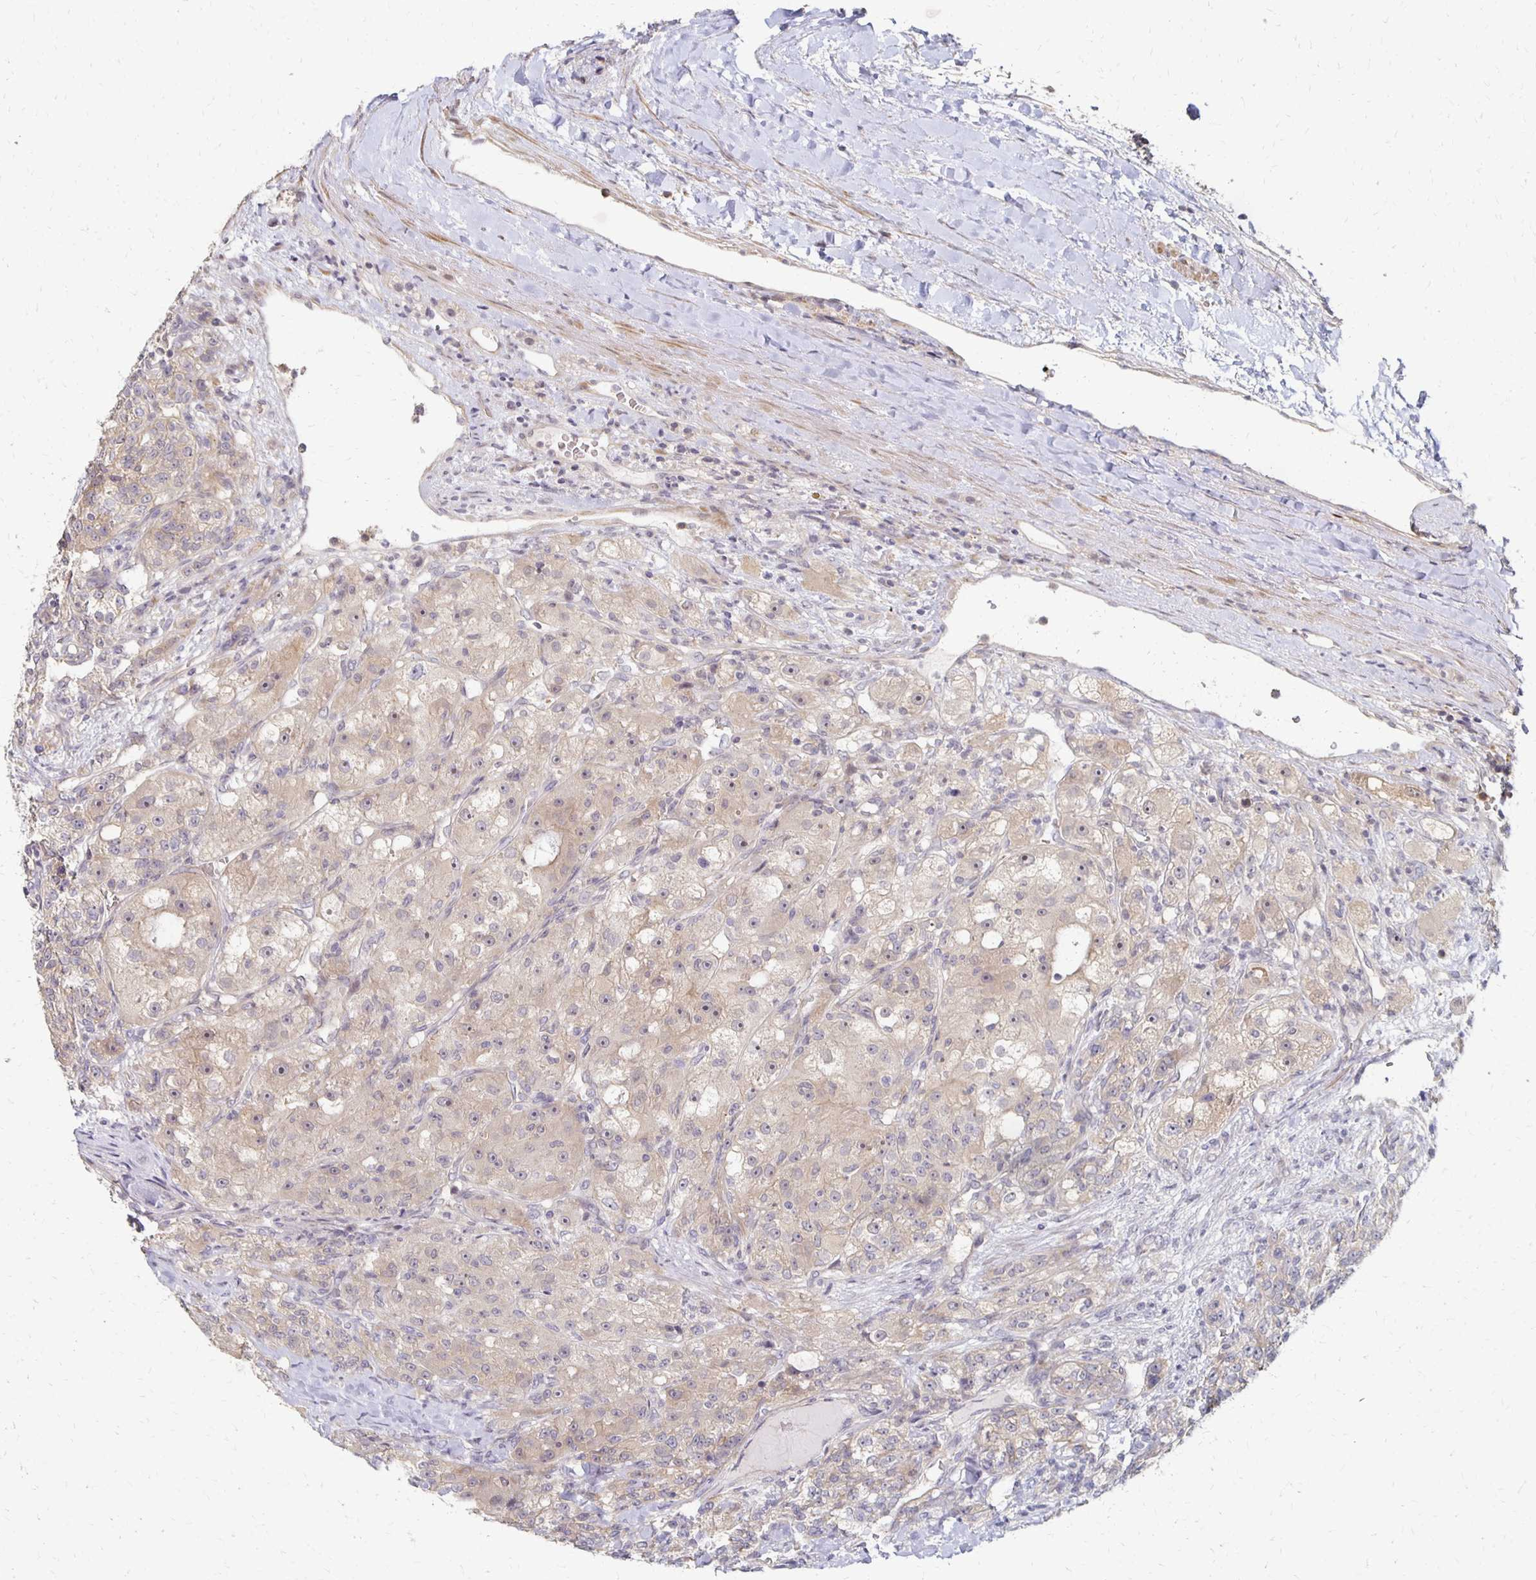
{"staining": {"intensity": "weak", "quantity": ">75%", "location": "cytoplasmic/membranous,nuclear"}, "tissue": "renal cancer", "cell_type": "Tumor cells", "image_type": "cancer", "snomed": [{"axis": "morphology", "description": "Adenocarcinoma, NOS"}, {"axis": "topography", "description": "Kidney"}], "caption": "Weak cytoplasmic/membranous and nuclear staining for a protein is present in about >75% of tumor cells of adenocarcinoma (renal) using immunohistochemistry (IHC).", "gene": "PRKCB", "patient": {"sex": "female", "age": 63}}